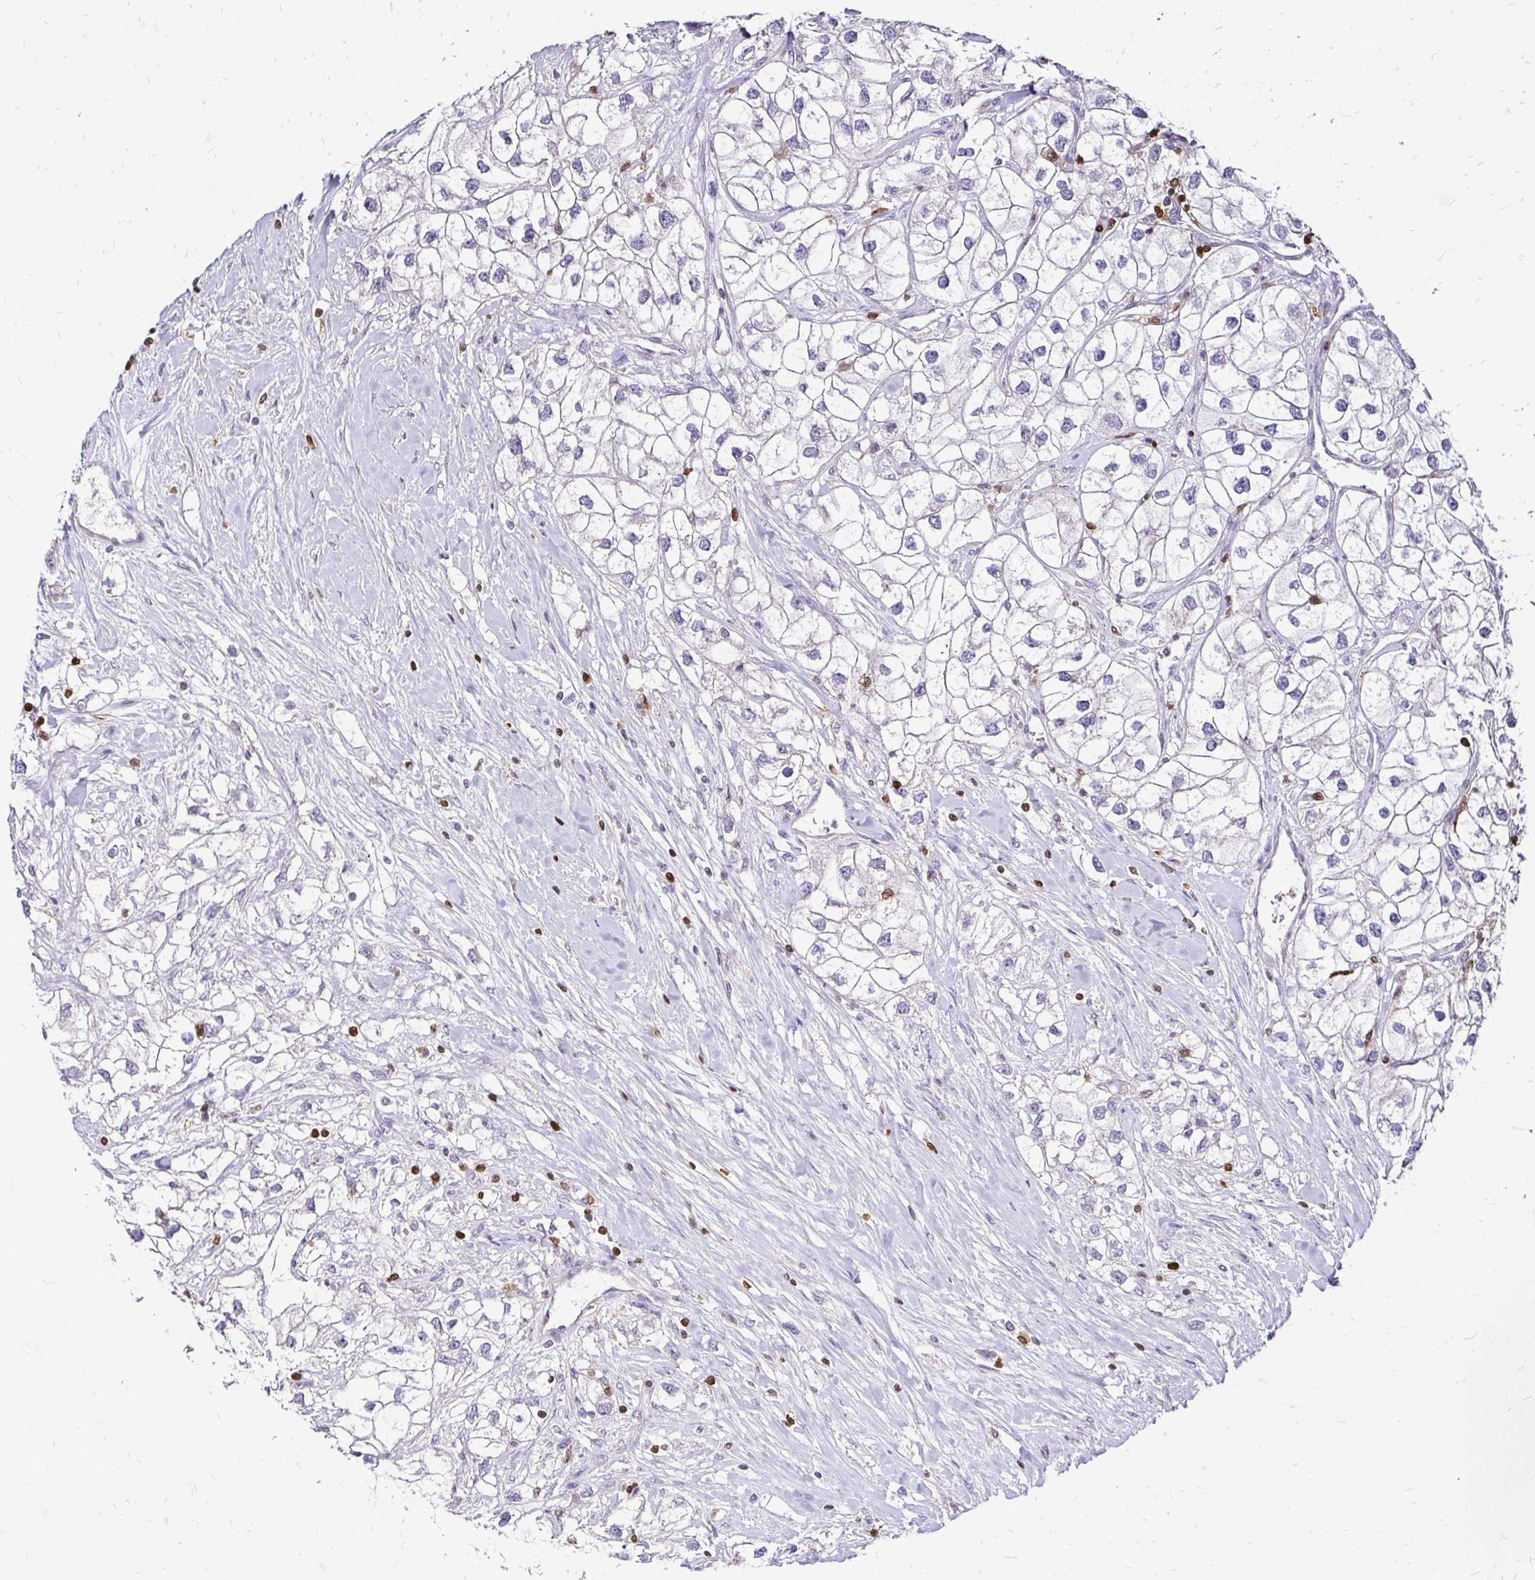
{"staining": {"intensity": "negative", "quantity": "none", "location": "none"}, "tissue": "renal cancer", "cell_type": "Tumor cells", "image_type": "cancer", "snomed": [{"axis": "morphology", "description": "Adenocarcinoma, NOS"}, {"axis": "topography", "description": "Kidney"}], "caption": "The histopathology image demonstrates no staining of tumor cells in renal adenocarcinoma.", "gene": "ZFP1", "patient": {"sex": "male", "age": 59}}